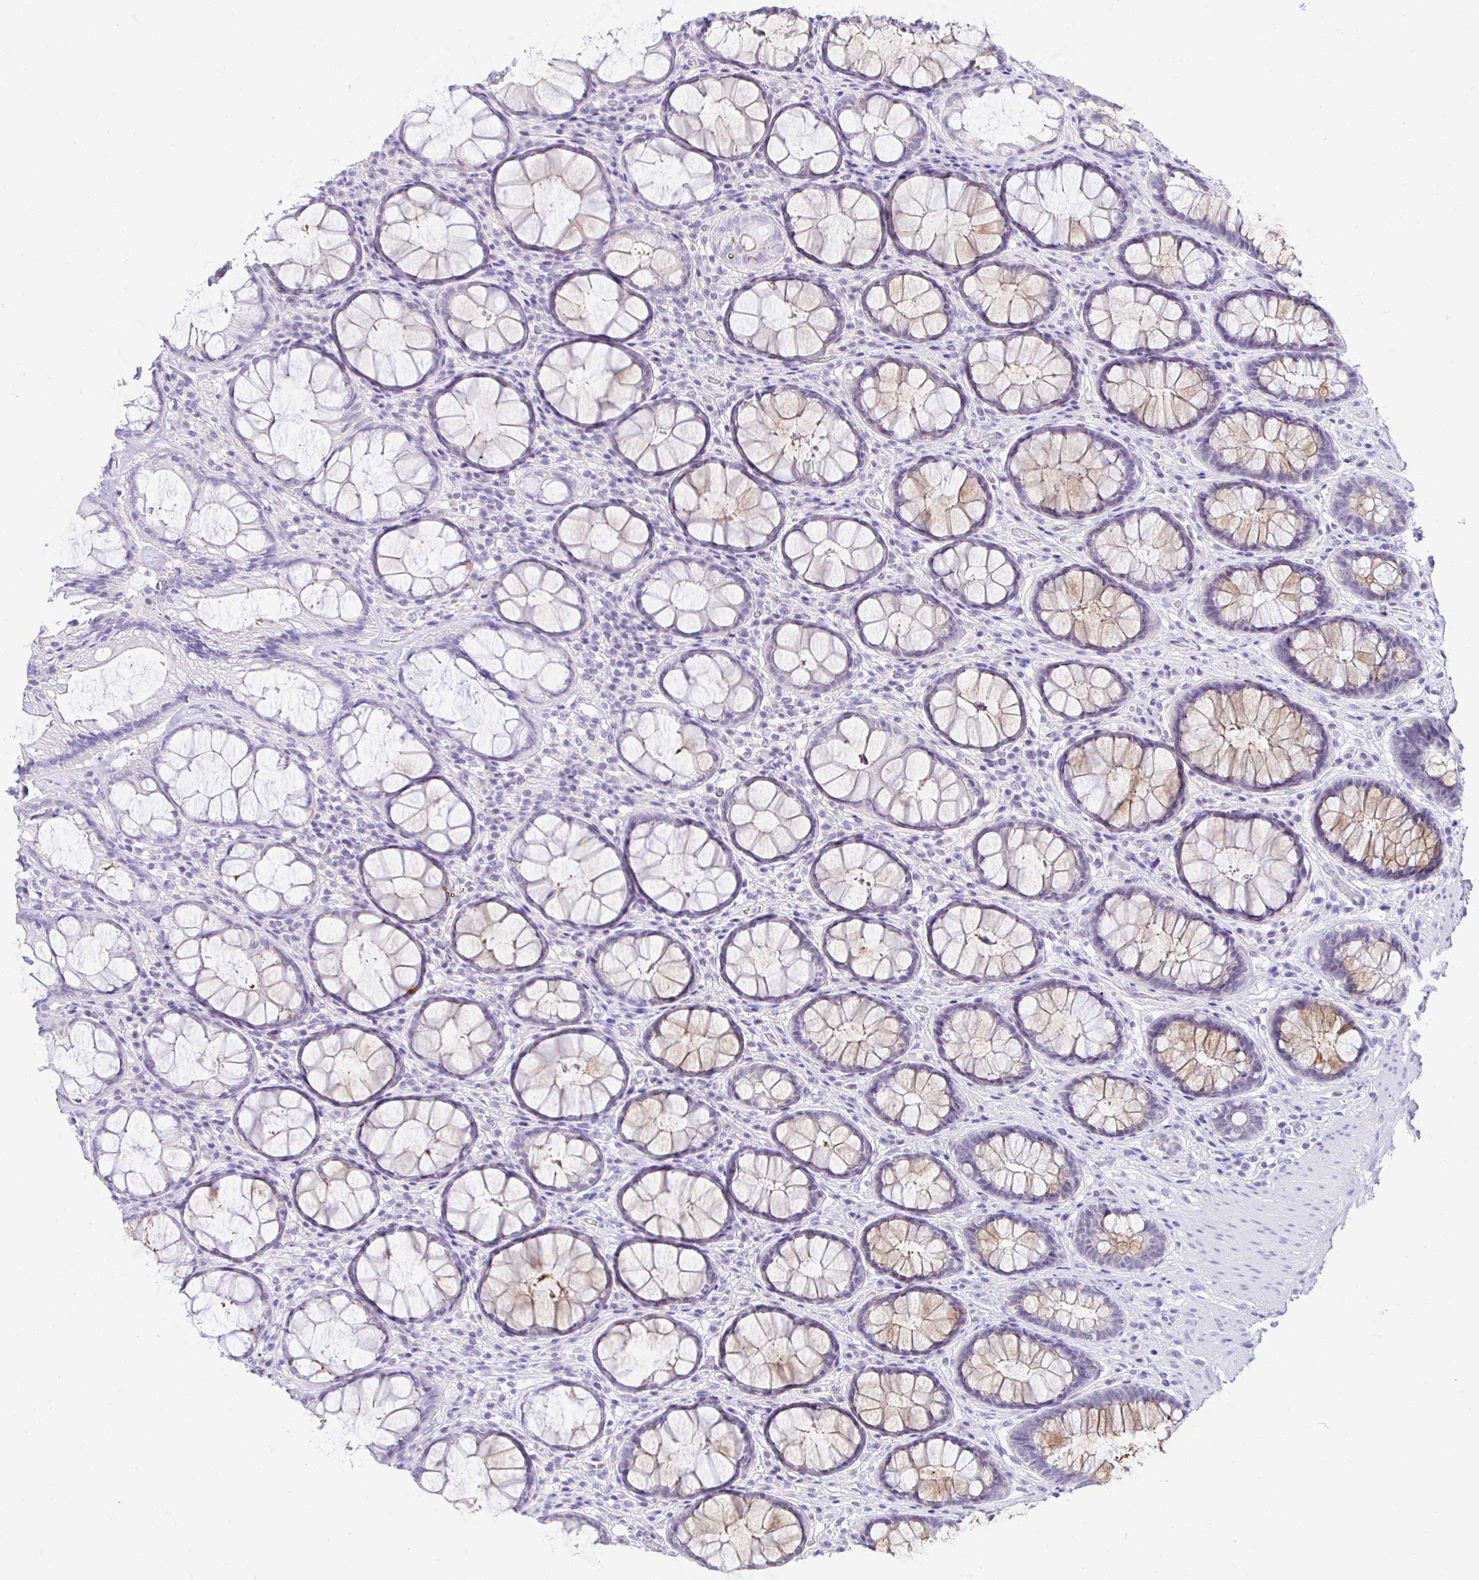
{"staining": {"intensity": "moderate", "quantity": "<25%", "location": "cytoplasmic/membranous"}, "tissue": "rectum", "cell_type": "Glandular cells", "image_type": "normal", "snomed": [{"axis": "morphology", "description": "Normal tissue, NOS"}, {"axis": "topography", "description": "Rectum"}], "caption": "IHC (DAB (3,3'-diaminobenzidine)) staining of normal human rectum shows moderate cytoplasmic/membranous protein staining in about <25% of glandular cells. (DAB (3,3'-diaminobenzidine) IHC with brightfield microscopy, high magnification).", "gene": "FATE1", "patient": {"sex": "male", "age": 72}}